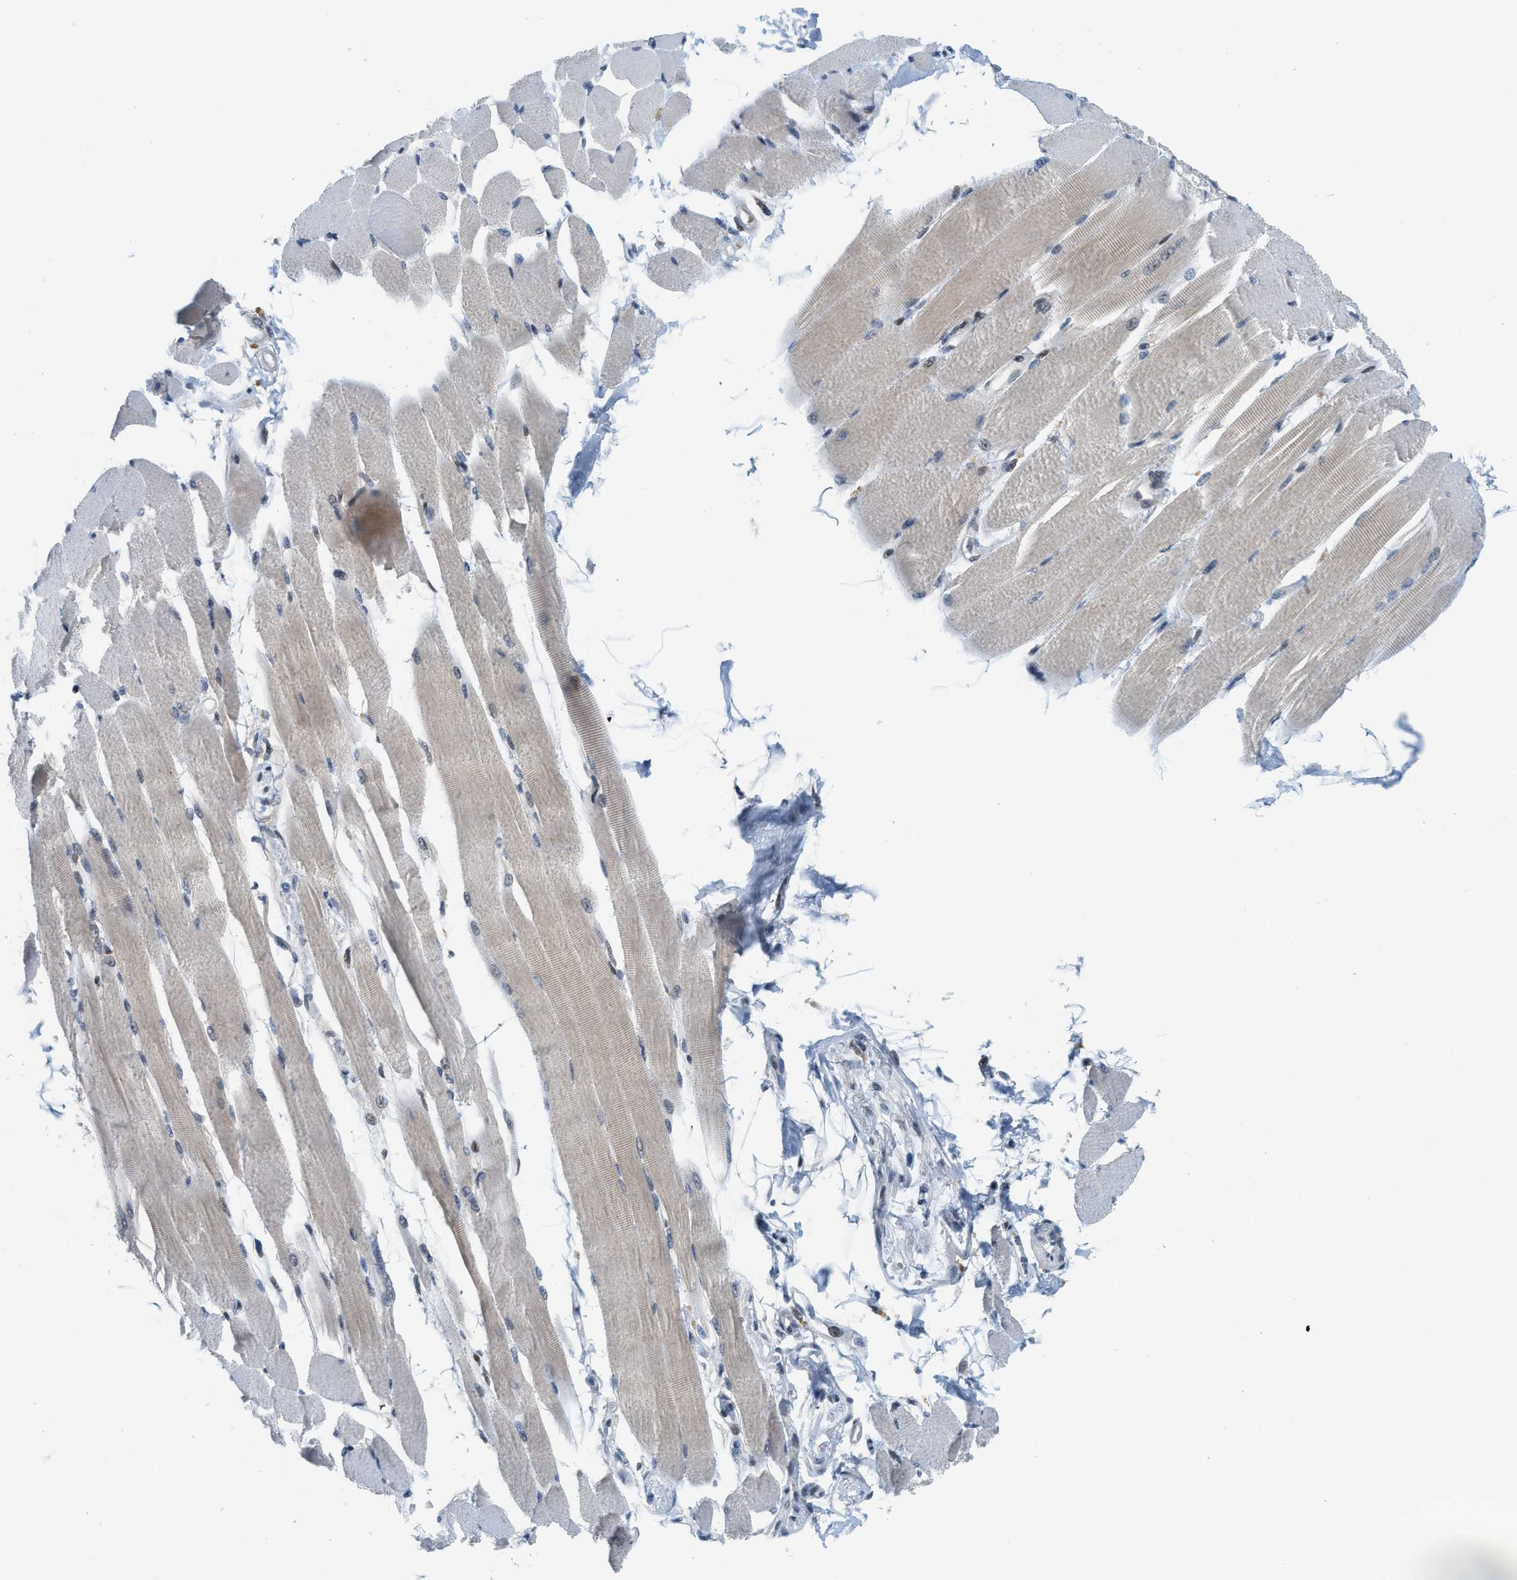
{"staining": {"intensity": "moderate", "quantity": "<25%", "location": "cytoplasmic/membranous,nuclear"}, "tissue": "skeletal muscle", "cell_type": "Myocytes", "image_type": "normal", "snomed": [{"axis": "morphology", "description": "Normal tissue, NOS"}, {"axis": "topography", "description": "Skeletal muscle"}, {"axis": "topography", "description": "Peripheral nerve tissue"}], "caption": "The histopathology image demonstrates immunohistochemical staining of unremarkable skeletal muscle. There is moderate cytoplasmic/membranous,nuclear staining is identified in about <25% of myocytes. (brown staining indicates protein expression, while blue staining denotes nuclei).", "gene": "ING1", "patient": {"sex": "female", "age": 84}}